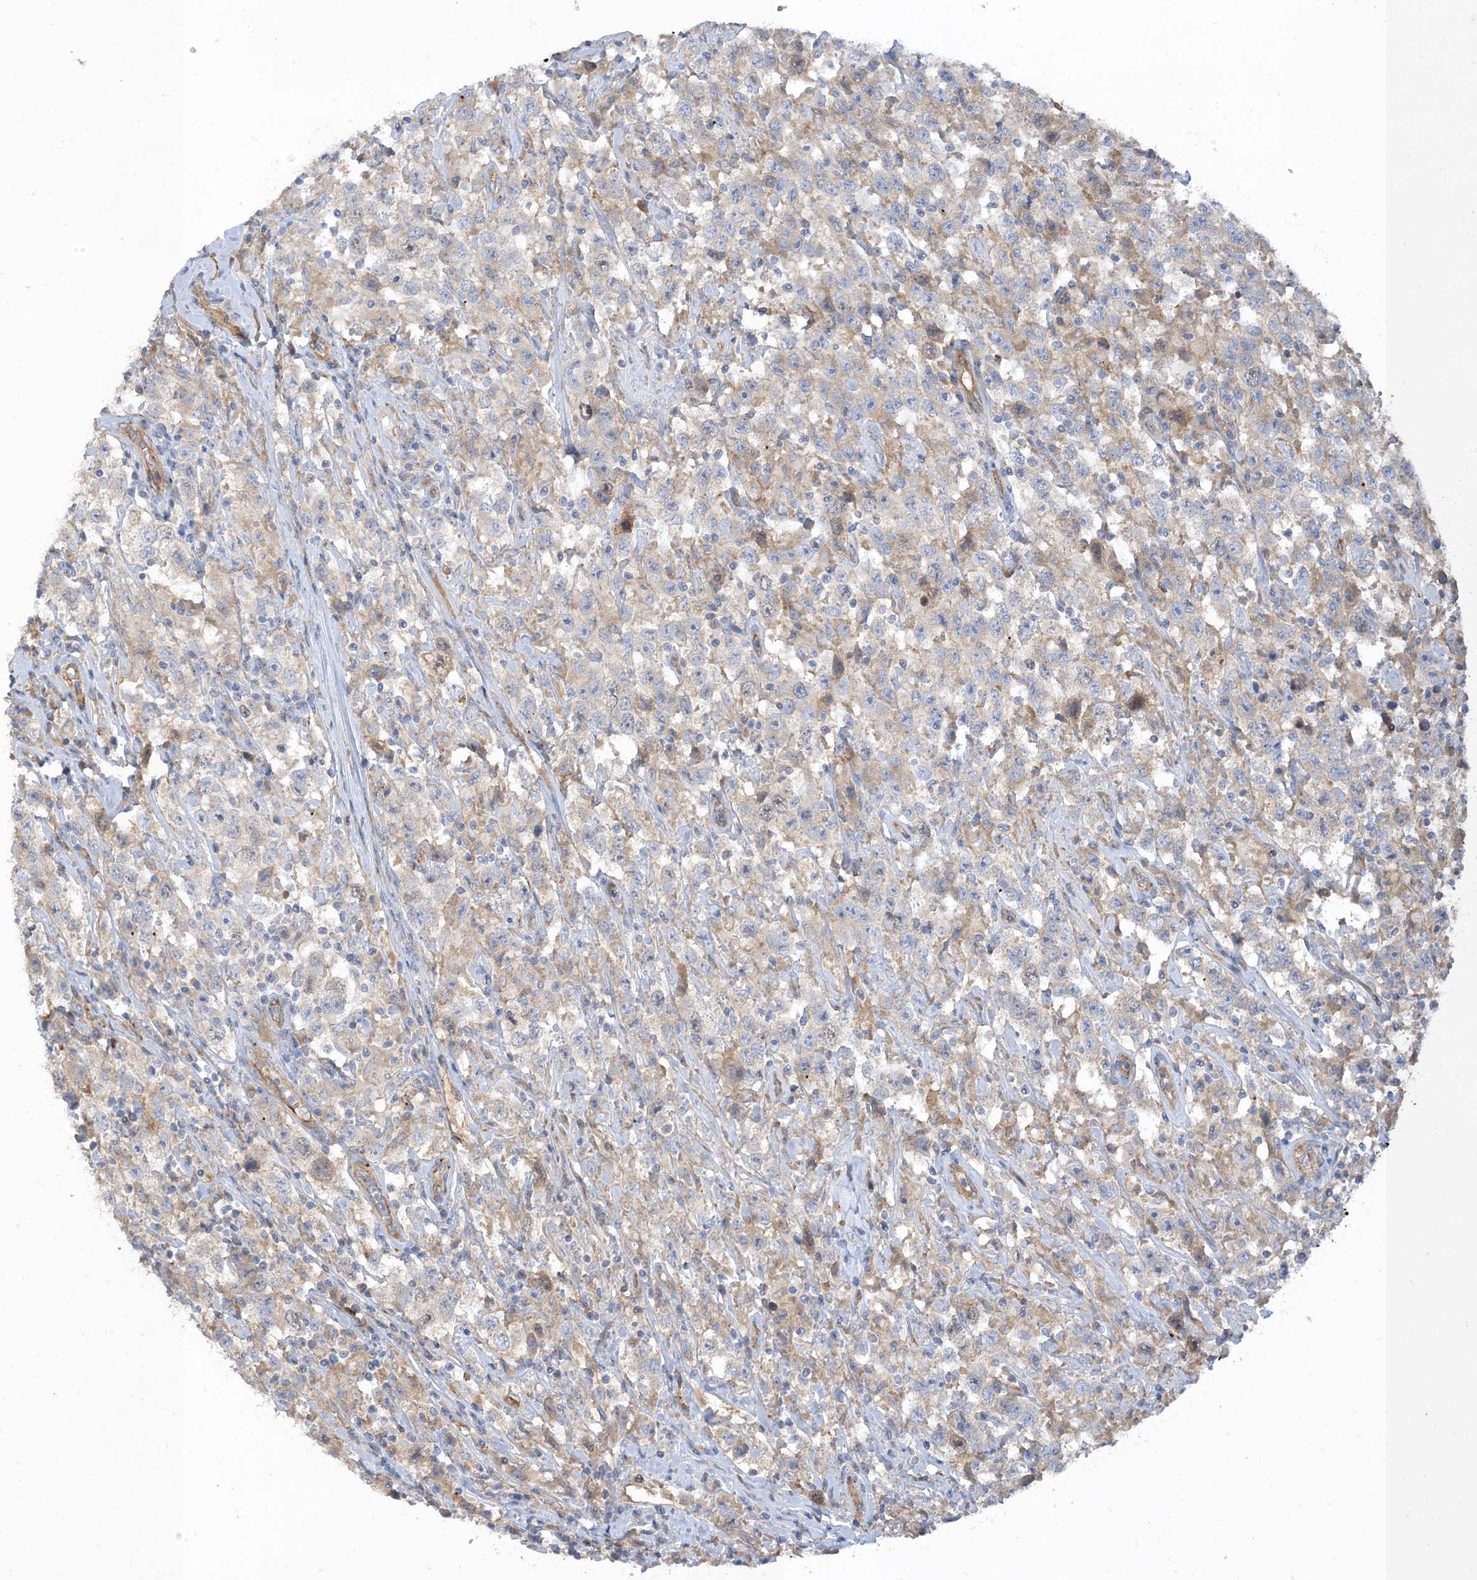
{"staining": {"intensity": "weak", "quantity": "<25%", "location": "cytoplasmic/membranous"}, "tissue": "testis cancer", "cell_type": "Tumor cells", "image_type": "cancer", "snomed": [{"axis": "morphology", "description": "Seminoma, NOS"}, {"axis": "topography", "description": "Testis"}], "caption": "IHC image of testis cancer stained for a protein (brown), which displays no staining in tumor cells.", "gene": "PEAR1", "patient": {"sex": "male", "age": 41}}